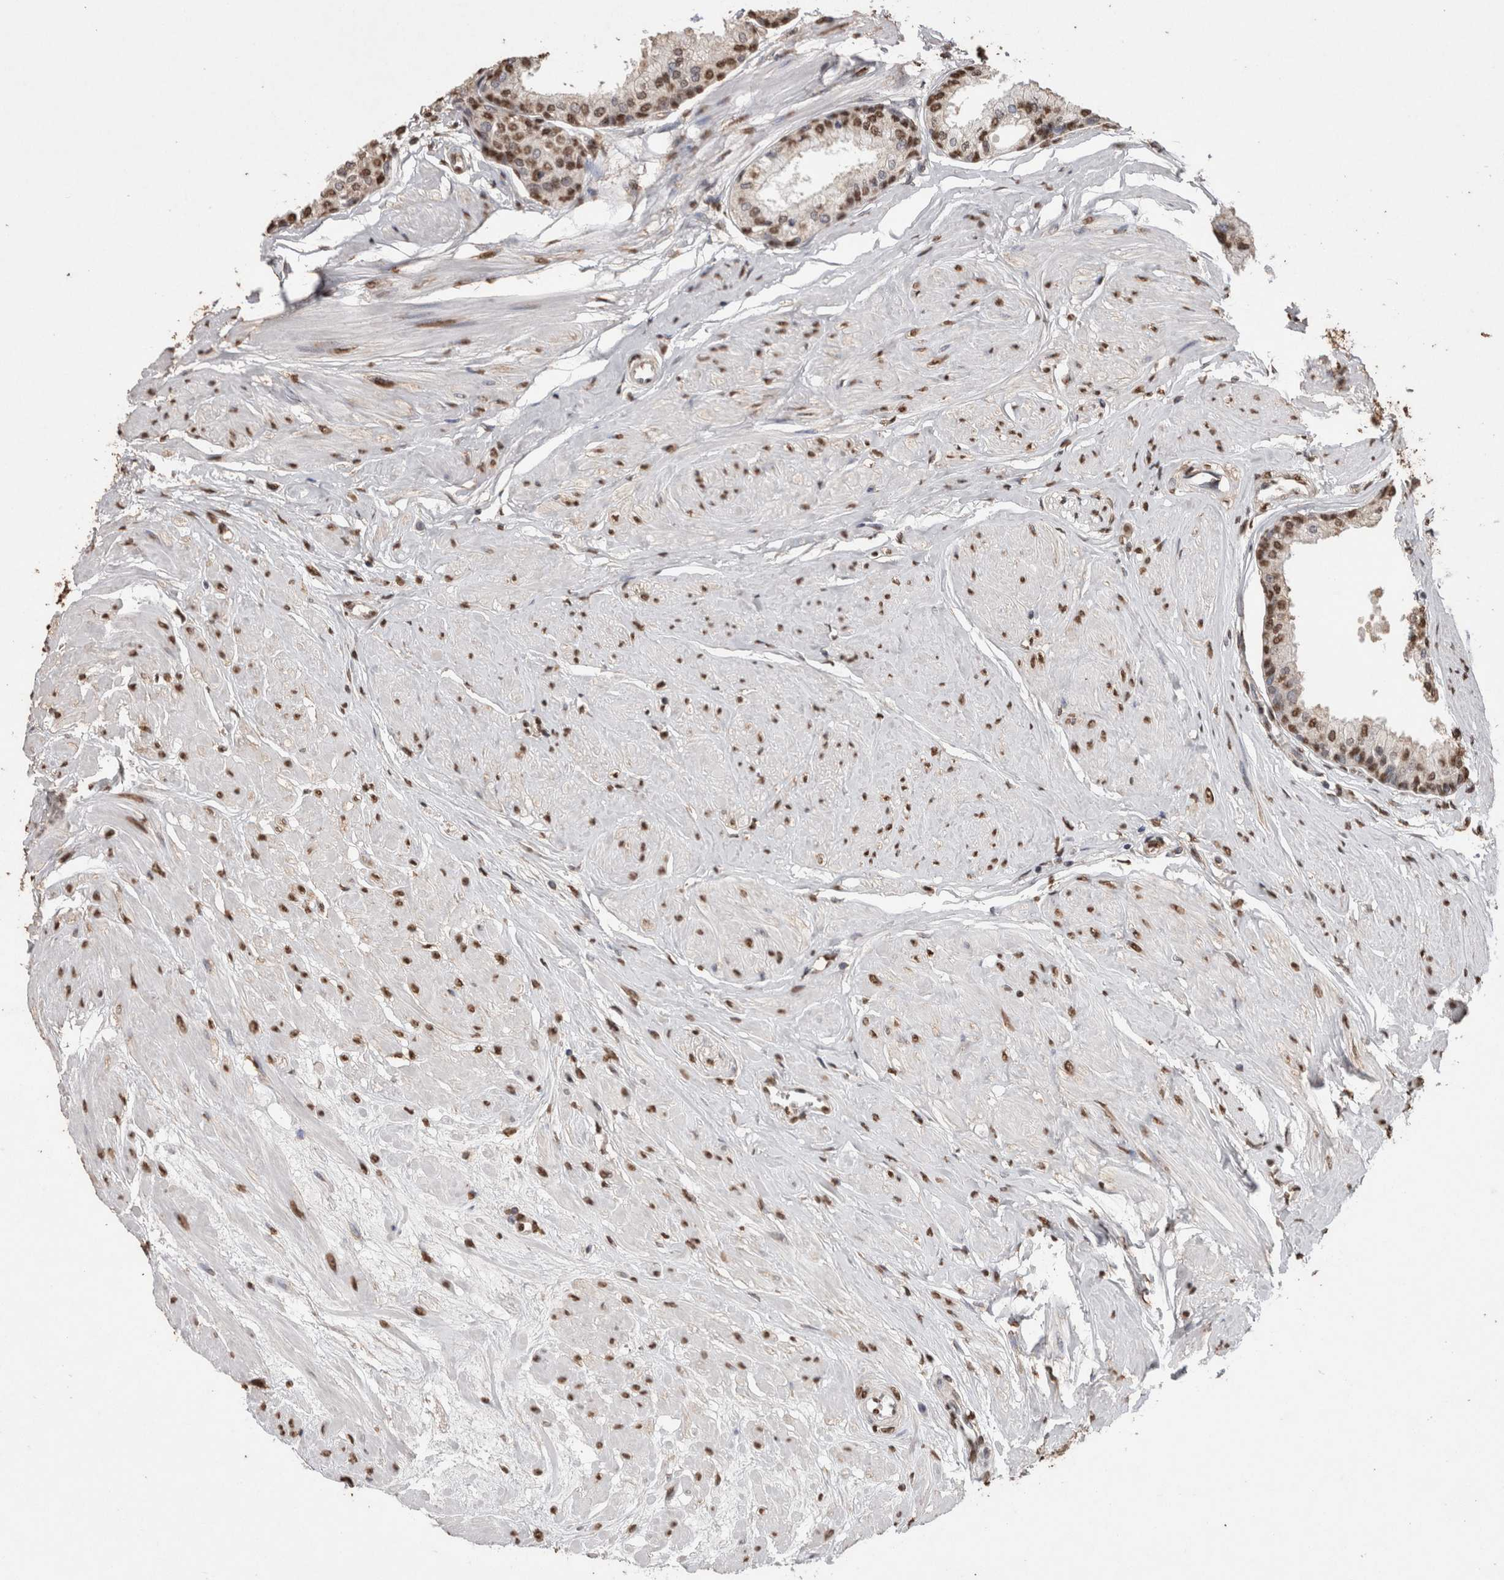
{"staining": {"intensity": "moderate", "quantity": ">75%", "location": "nuclear"}, "tissue": "seminal vesicle", "cell_type": "Glandular cells", "image_type": "normal", "snomed": [{"axis": "morphology", "description": "Normal tissue, NOS"}, {"axis": "topography", "description": "Prostate"}, {"axis": "topography", "description": "Seminal veicle"}], "caption": "A photomicrograph of human seminal vesicle stained for a protein displays moderate nuclear brown staining in glandular cells. (Brightfield microscopy of DAB IHC at high magnification).", "gene": "NTHL1", "patient": {"sex": "male", "age": 60}}